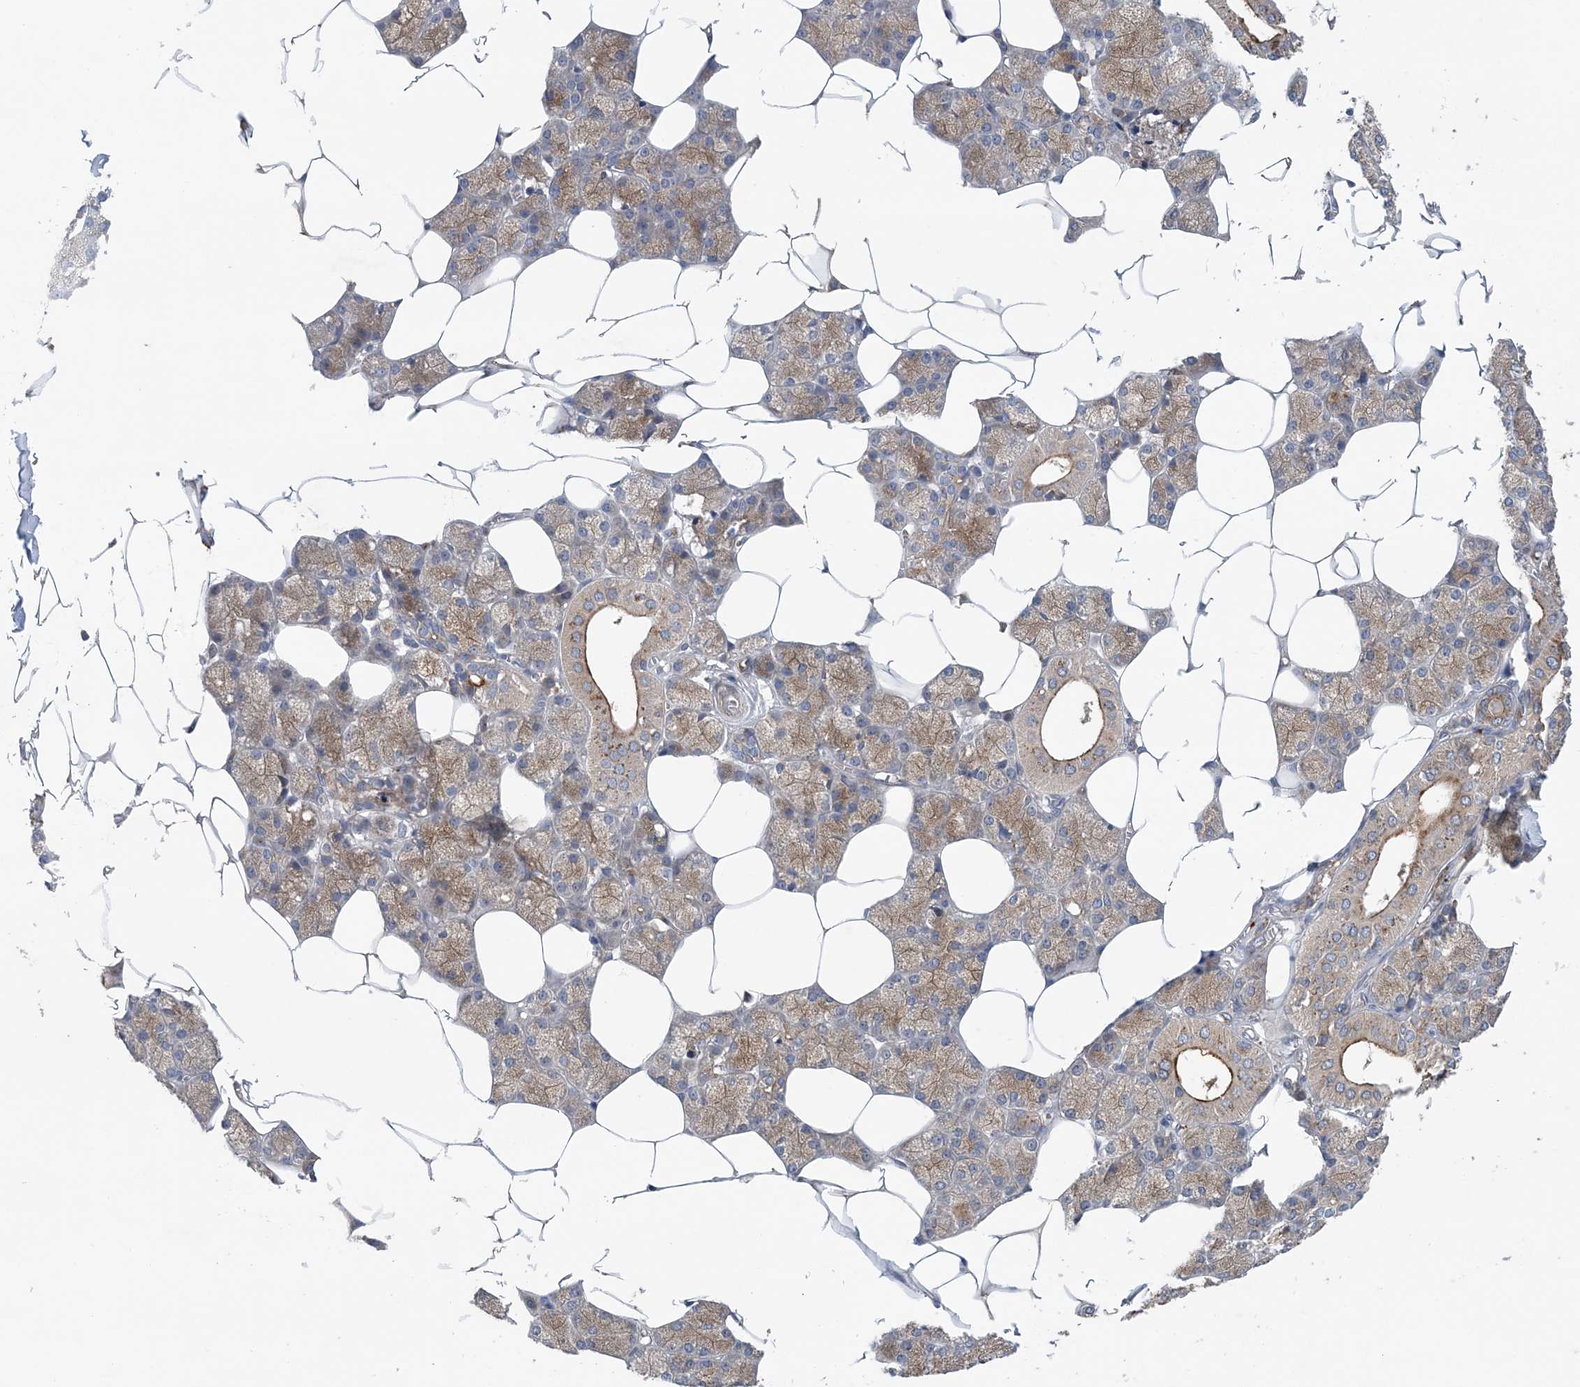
{"staining": {"intensity": "moderate", "quantity": ">75%", "location": "cytoplasmic/membranous"}, "tissue": "salivary gland", "cell_type": "Glandular cells", "image_type": "normal", "snomed": [{"axis": "morphology", "description": "Normal tissue, NOS"}, {"axis": "topography", "description": "Salivary gland"}], "caption": "Immunohistochemistry (IHC) photomicrograph of normal salivary gland: salivary gland stained using immunohistochemistry exhibits medium levels of moderate protein expression localized specifically in the cytoplasmic/membranous of glandular cells, appearing as a cytoplasmic/membranous brown color.", "gene": "PTTG1IP", "patient": {"sex": "male", "age": 62}}